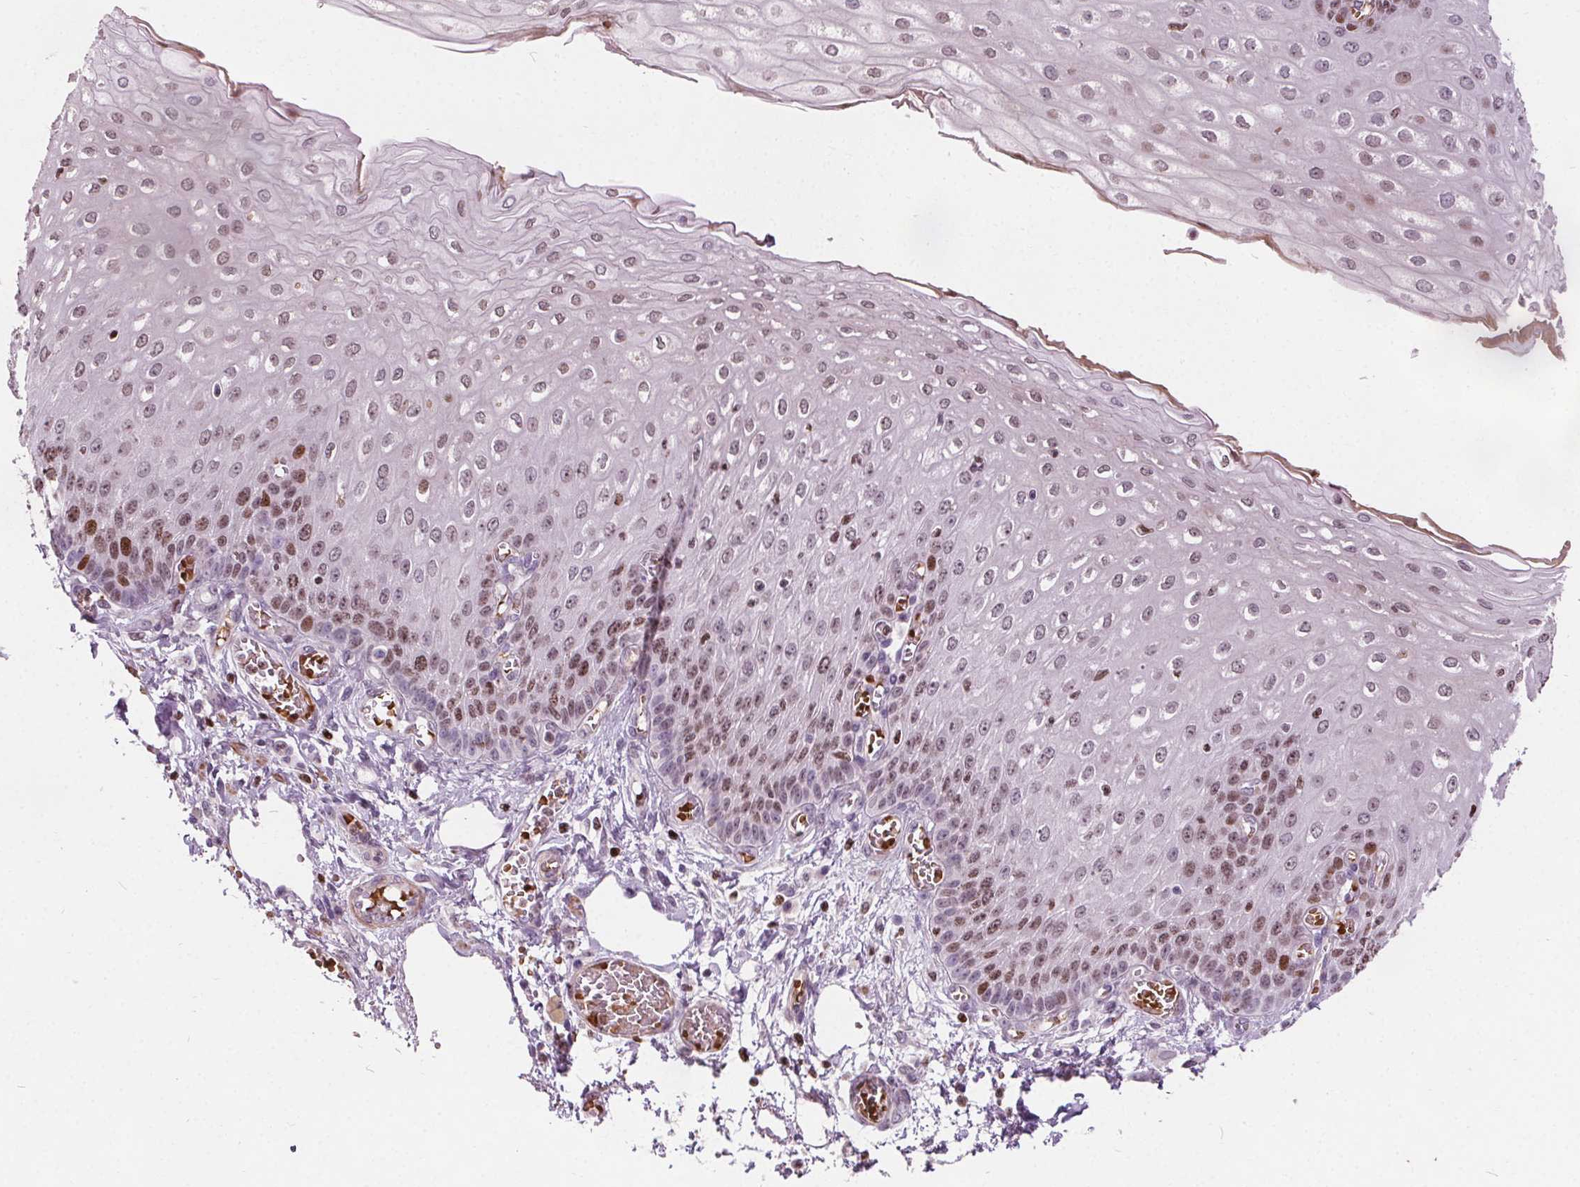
{"staining": {"intensity": "moderate", "quantity": "25%-75%", "location": "nuclear"}, "tissue": "esophagus", "cell_type": "Squamous epithelial cells", "image_type": "normal", "snomed": [{"axis": "morphology", "description": "Normal tissue, NOS"}, {"axis": "morphology", "description": "Adenocarcinoma, NOS"}, {"axis": "topography", "description": "Esophagus"}], "caption": "A histopathology image of human esophagus stained for a protein displays moderate nuclear brown staining in squamous epithelial cells. (Brightfield microscopy of DAB IHC at high magnification).", "gene": "ISLR2", "patient": {"sex": "male", "age": 81}}